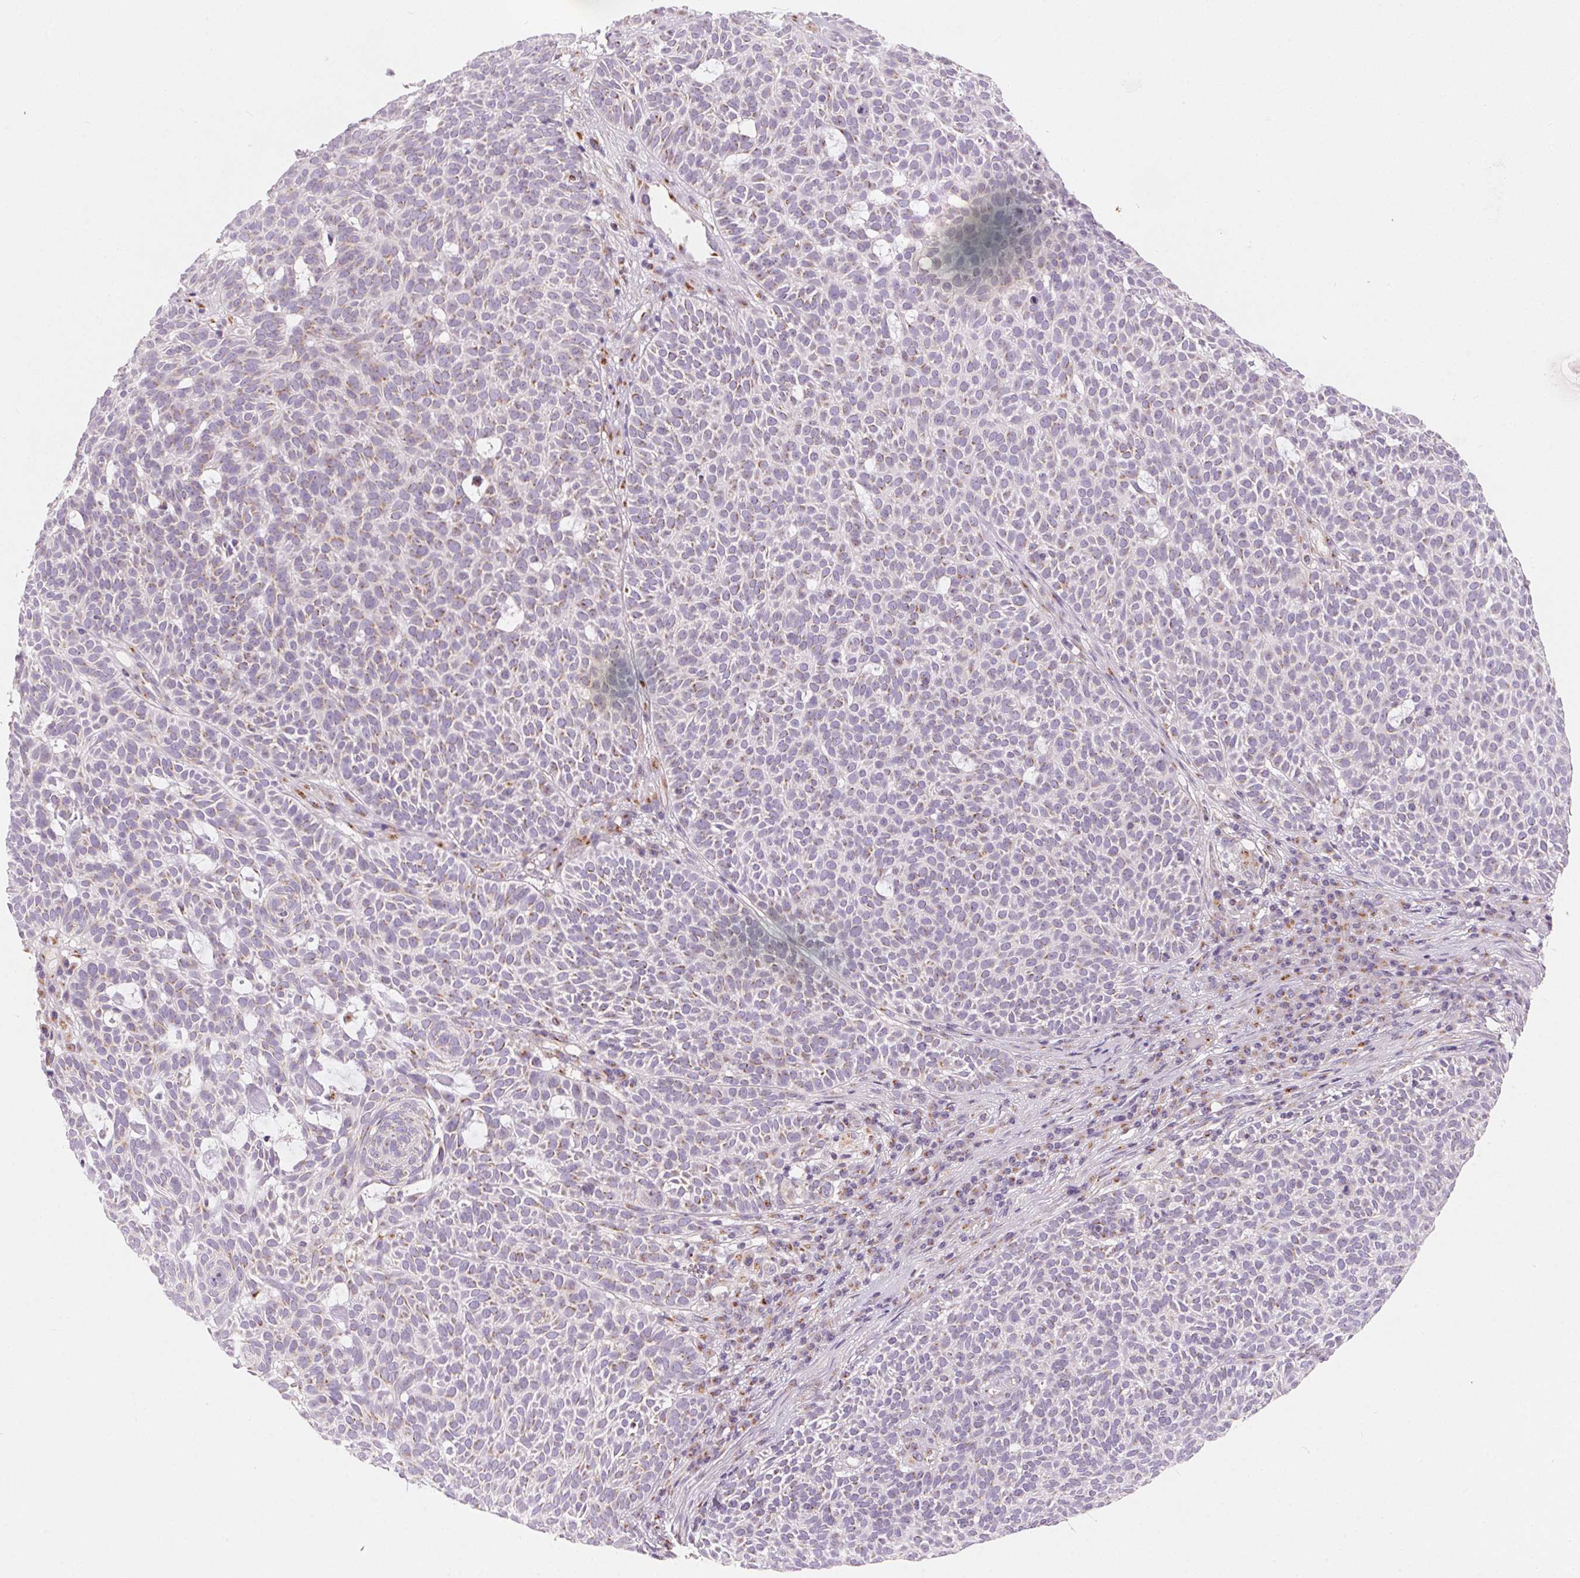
{"staining": {"intensity": "negative", "quantity": "none", "location": "none"}, "tissue": "skin cancer", "cell_type": "Tumor cells", "image_type": "cancer", "snomed": [{"axis": "morphology", "description": "Squamous cell carcinoma, NOS"}, {"axis": "topography", "description": "Skin"}], "caption": "IHC image of human skin cancer stained for a protein (brown), which shows no staining in tumor cells. Nuclei are stained in blue.", "gene": "DRAM2", "patient": {"sex": "female", "age": 90}}